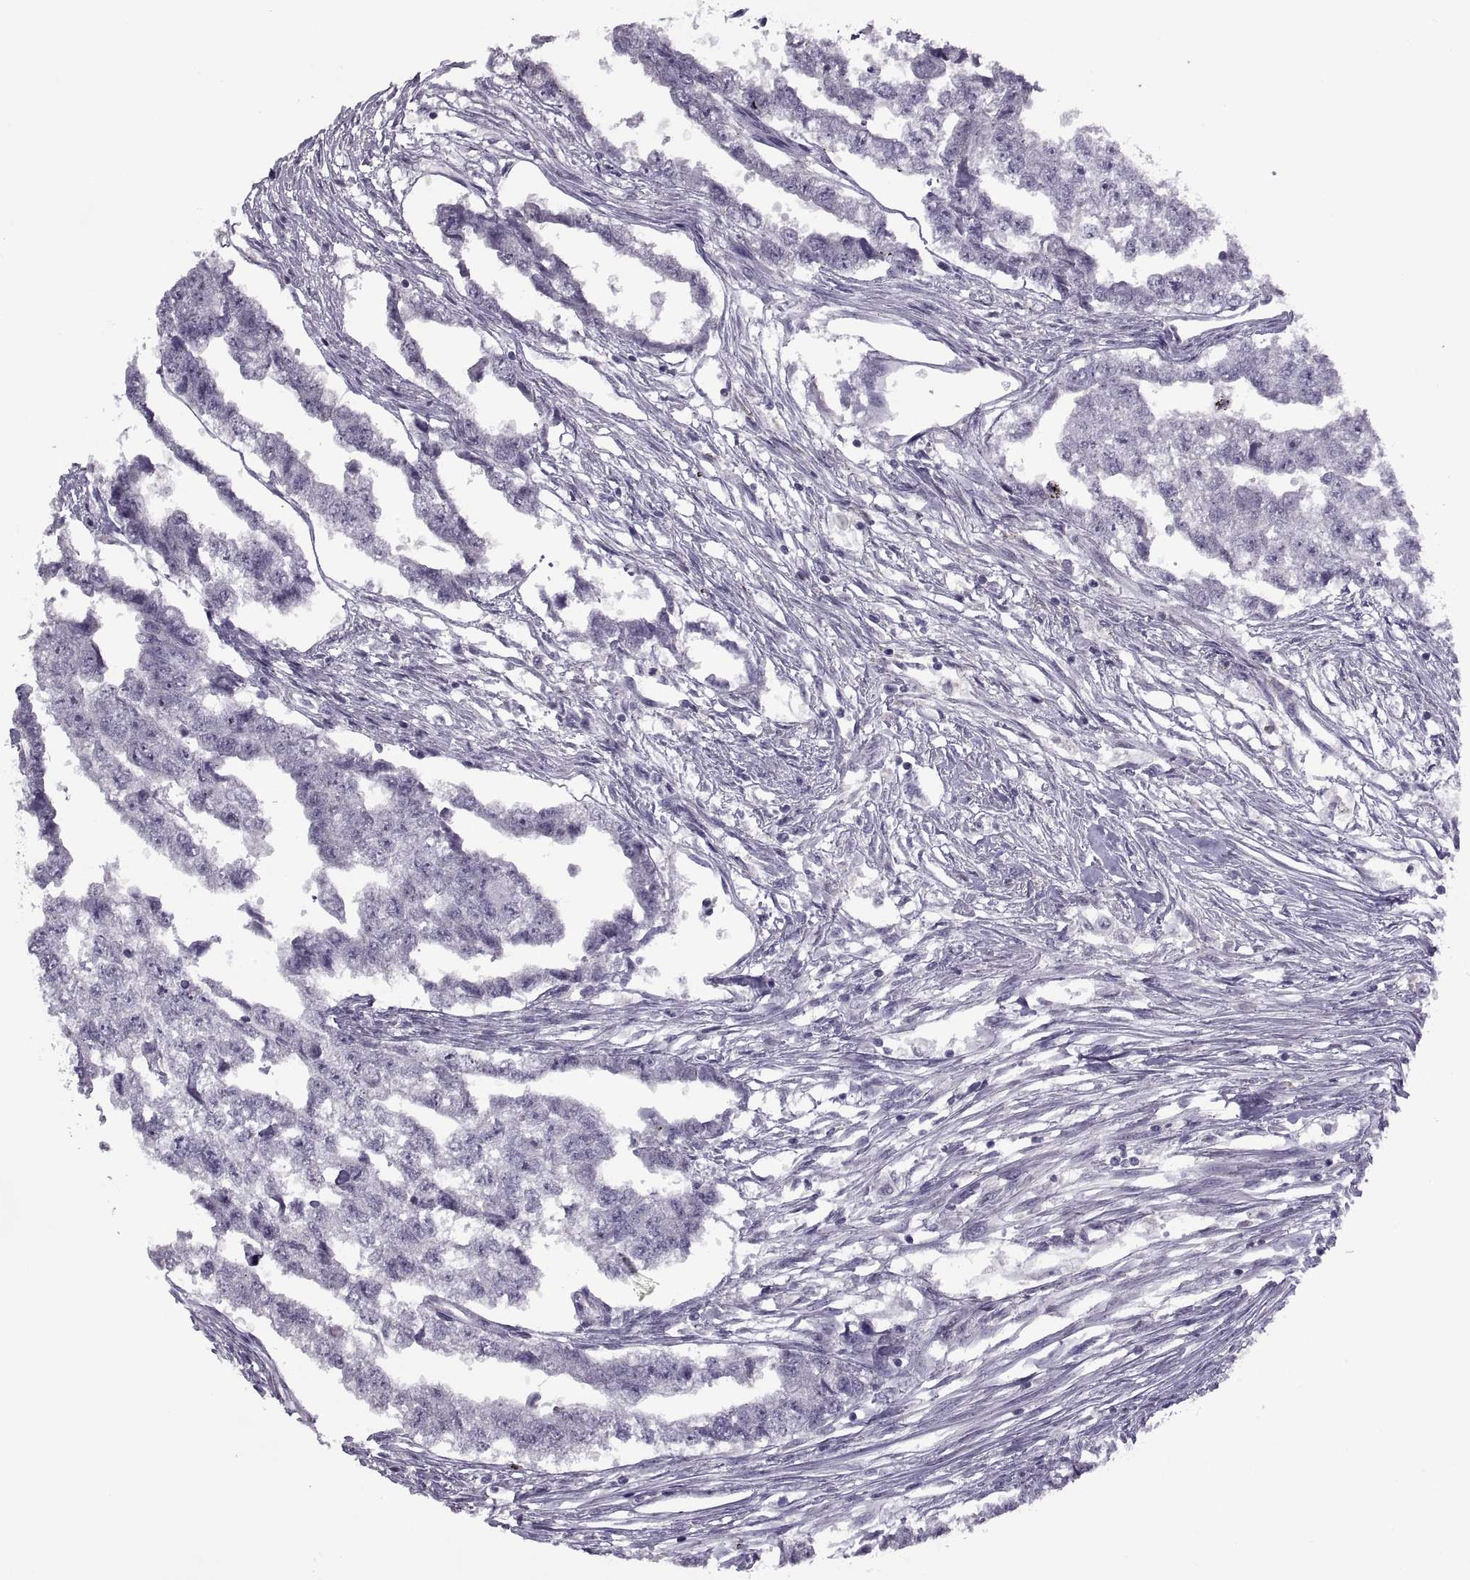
{"staining": {"intensity": "negative", "quantity": "none", "location": "none"}, "tissue": "testis cancer", "cell_type": "Tumor cells", "image_type": "cancer", "snomed": [{"axis": "morphology", "description": "Carcinoma, Embryonal, NOS"}, {"axis": "morphology", "description": "Teratoma, malignant, NOS"}, {"axis": "topography", "description": "Testis"}], "caption": "Protein analysis of testis cancer (embryonal carcinoma) demonstrates no significant positivity in tumor cells. Brightfield microscopy of immunohistochemistry stained with DAB (brown) and hematoxylin (blue), captured at high magnification.", "gene": "ASIC2", "patient": {"sex": "male", "age": 44}}